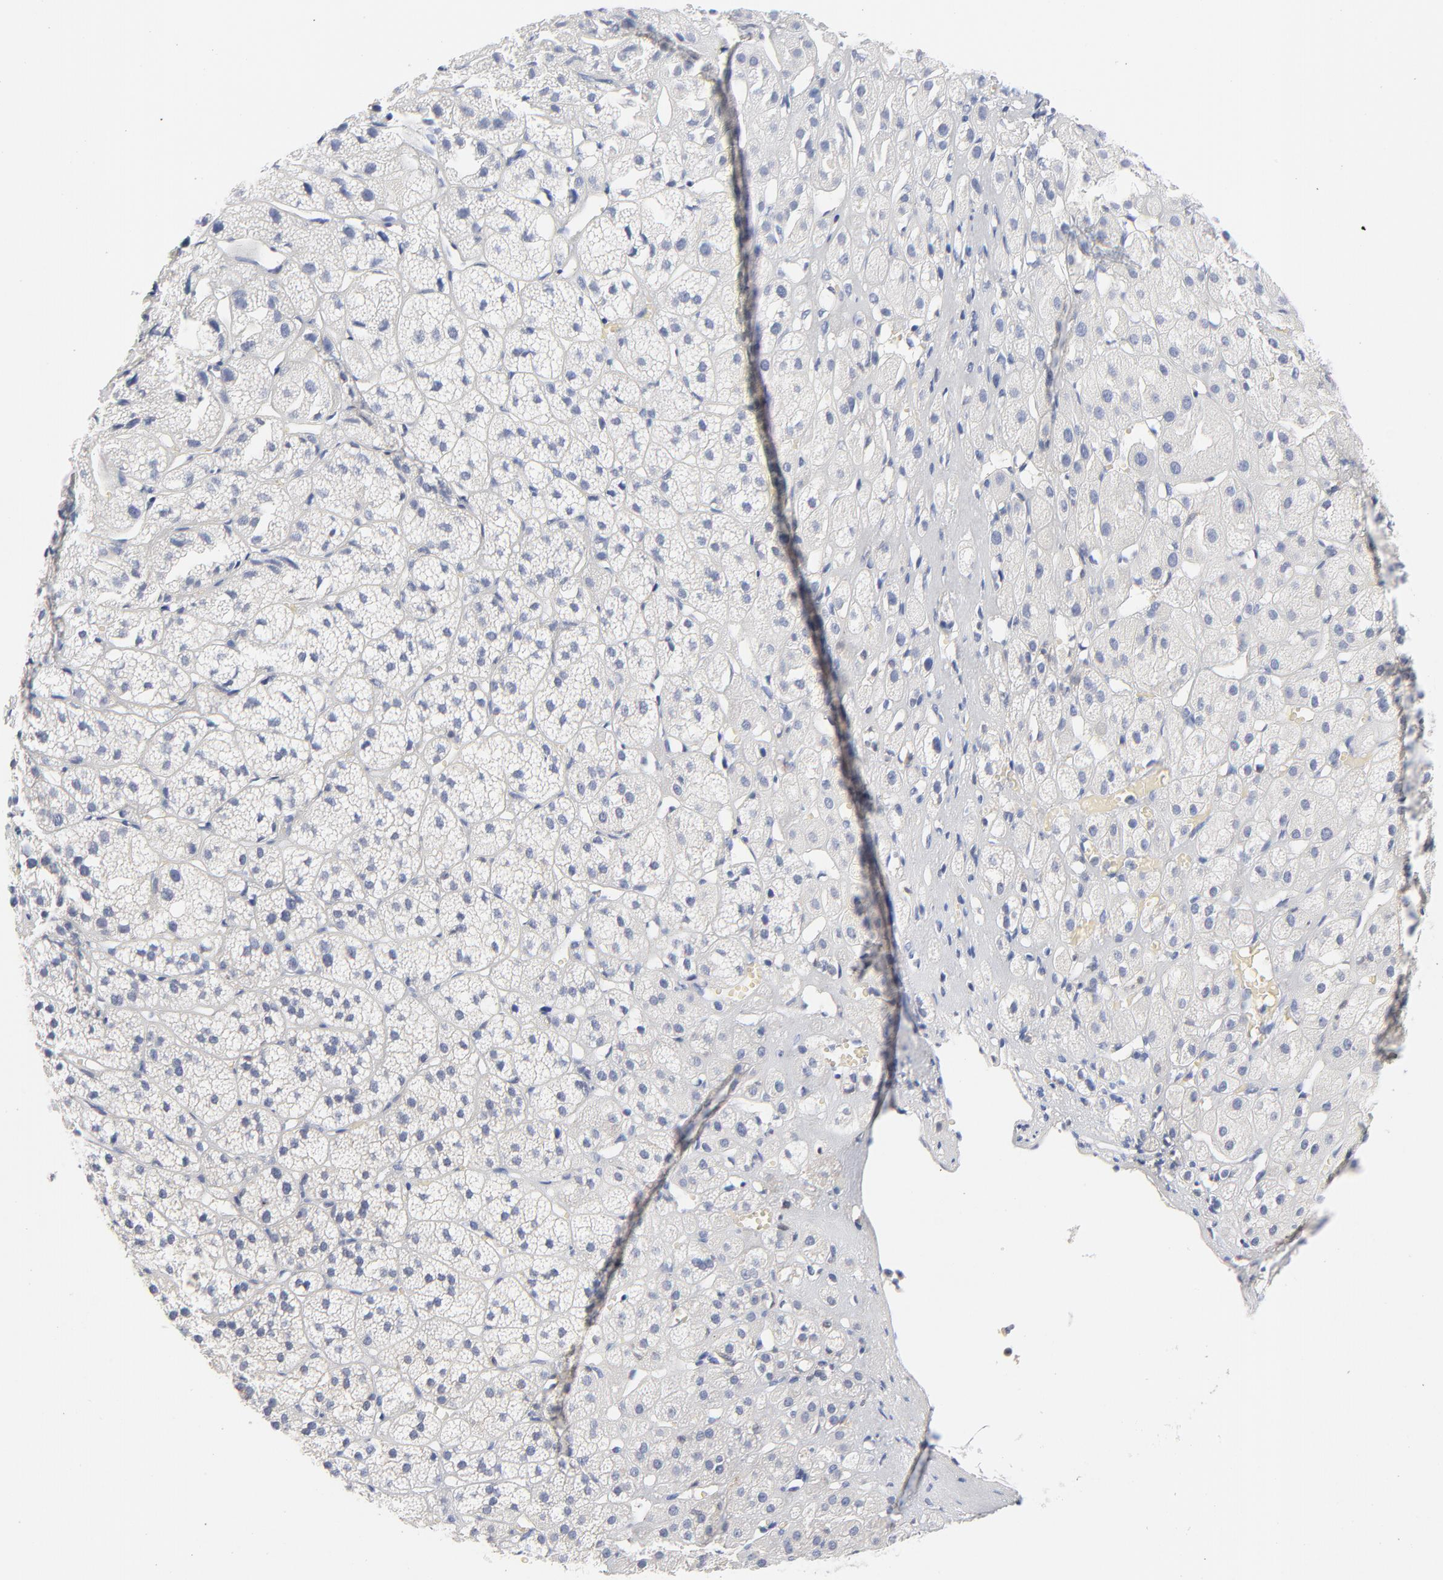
{"staining": {"intensity": "negative", "quantity": "none", "location": "none"}, "tissue": "adrenal gland", "cell_type": "Glandular cells", "image_type": "normal", "snomed": [{"axis": "morphology", "description": "Normal tissue, NOS"}, {"axis": "topography", "description": "Adrenal gland"}], "caption": "This is an immunohistochemistry micrograph of normal adrenal gland. There is no expression in glandular cells.", "gene": "CAB39L", "patient": {"sex": "female", "age": 71}}